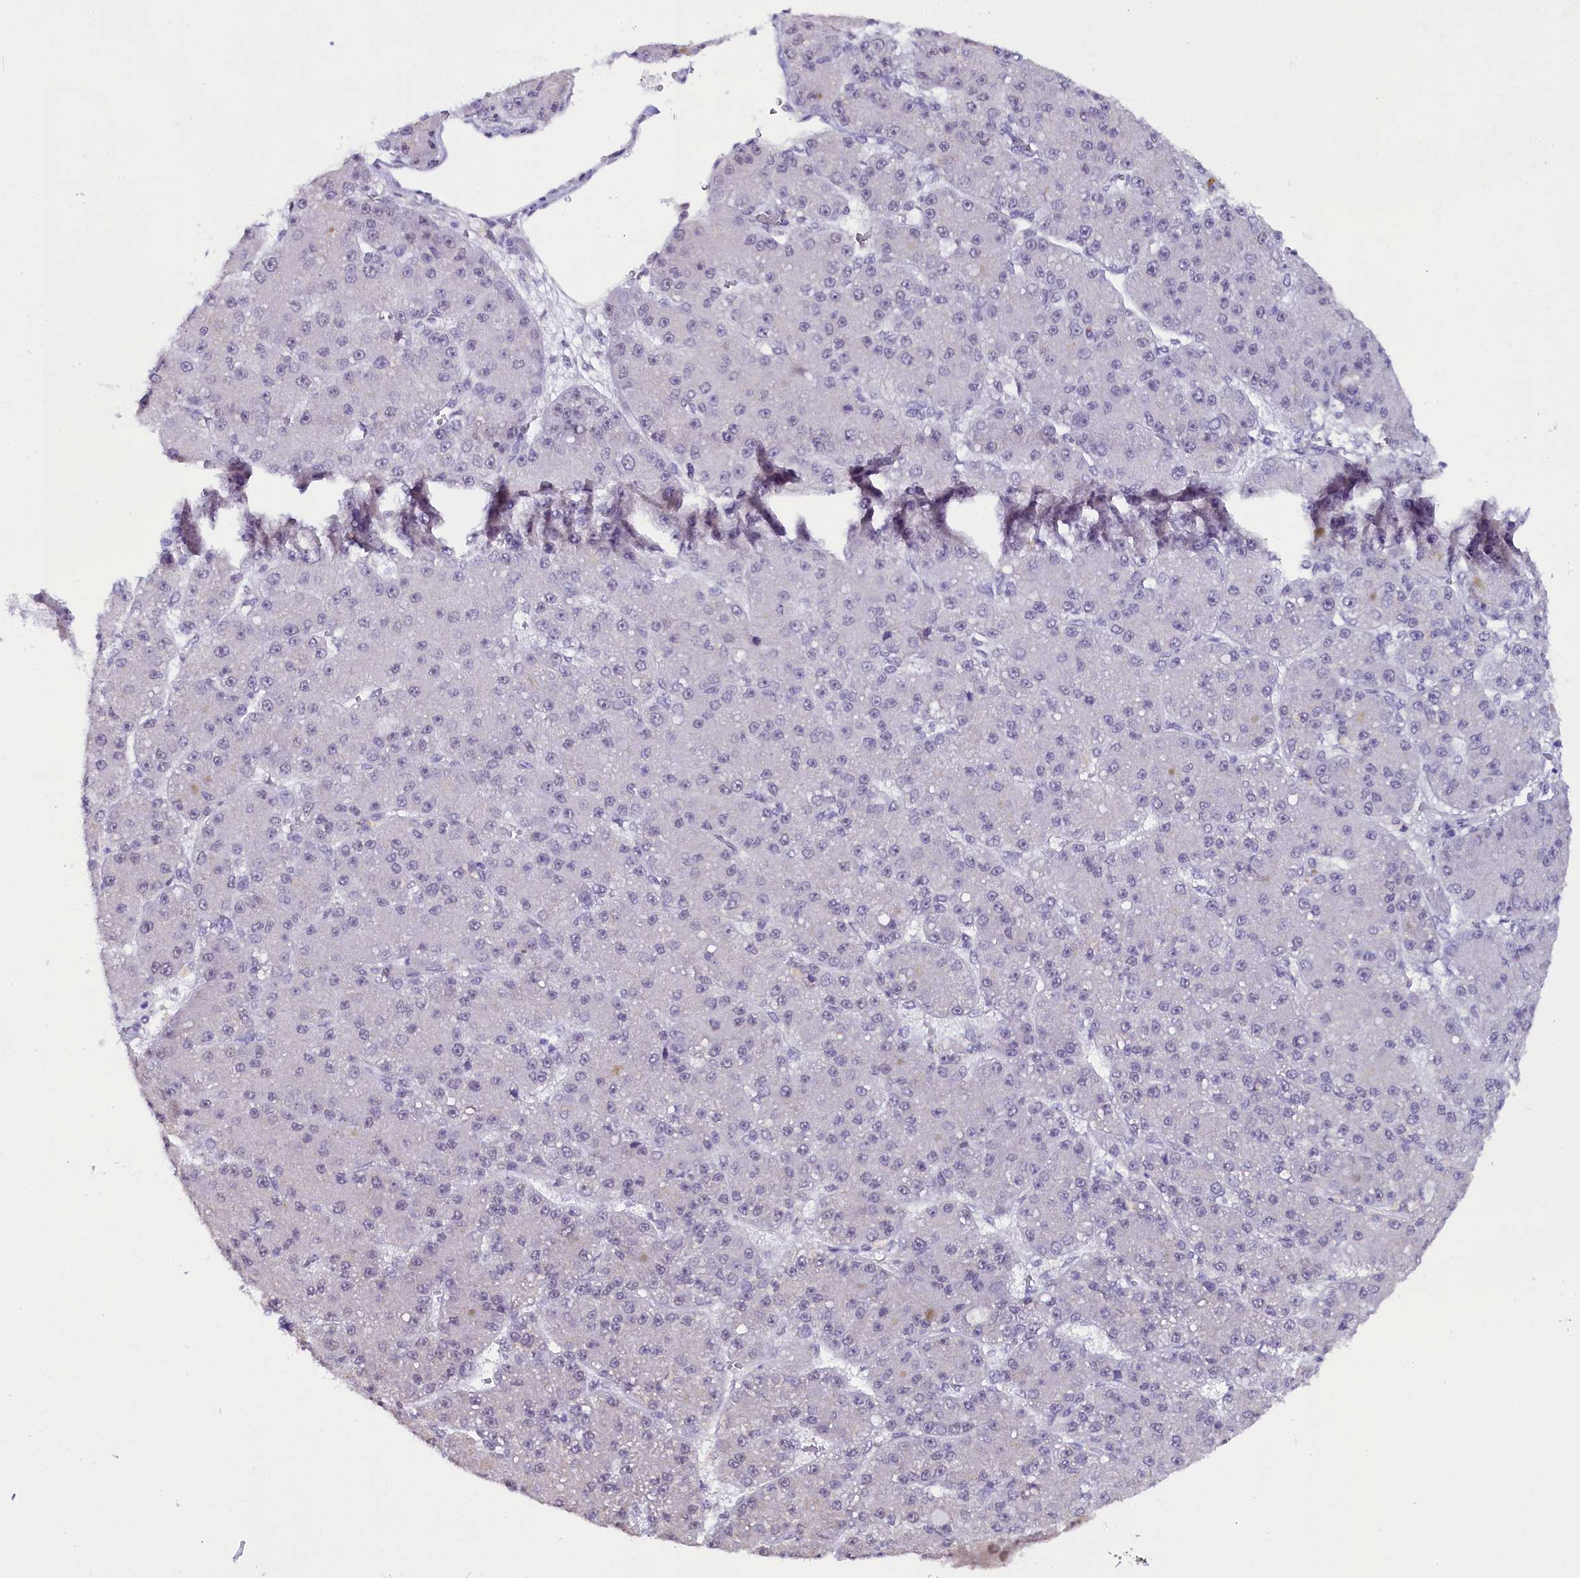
{"staining": {"intensity": "negative", "quantity": "none", "location": "none"}, "tissue": "liver cancer", "cell_type": "Tumor cells", "image_type": "cancer", "snomed": [{"axis": "morphology", "description": "Carcinoma, Hepatocellular, NOS"}, {"axis": "topography", "description": "Liver"}], "caption": "DAB (3,3'-diaminobenzidine) immunohistochemical staining of liver hepatocellular carcinoma shows no significant expression in tumor cells.", "gene": "NCBP1", "patient": {"sex": "male", "age": 67}}